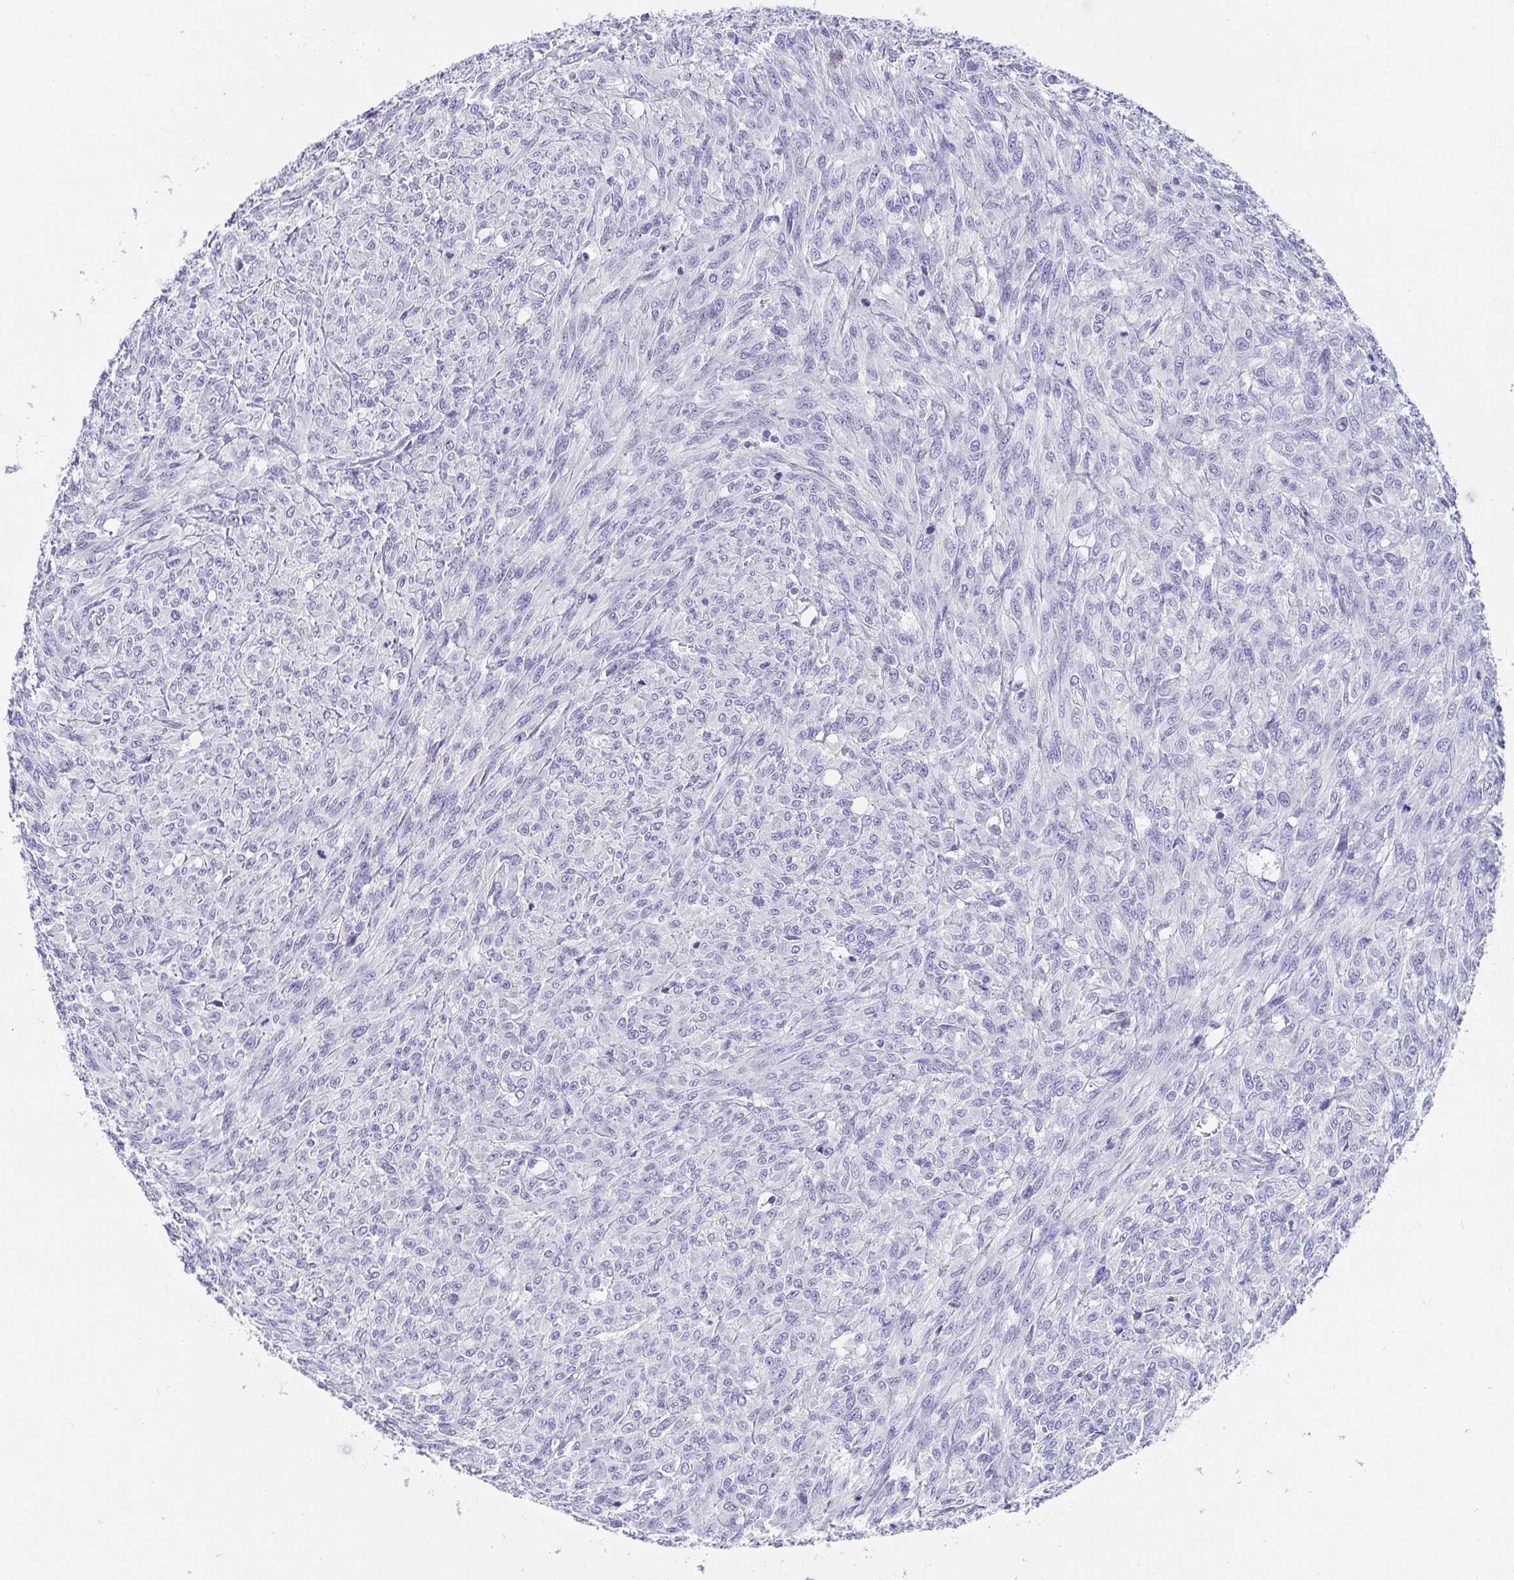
{"staining": {"intensity": "negative", "quantity": "none", "location": "none"}, "tissue": "renal cancer", "cell_type": "Tumor cells", "image_type": "cancer", "snomed": [{"axis": "morphology", "description": "Adenocarcinoma, NOS"}, {"axis": "topography", "description": "Kidney"}], "caption": "This is an immunohistochemistry (IHC) histopathology image of human renal cancer (adenocarcinoma). There is no expression in tumor cells.", "gene": "PRND", "patient": {"sex": "male", "age": 58}}